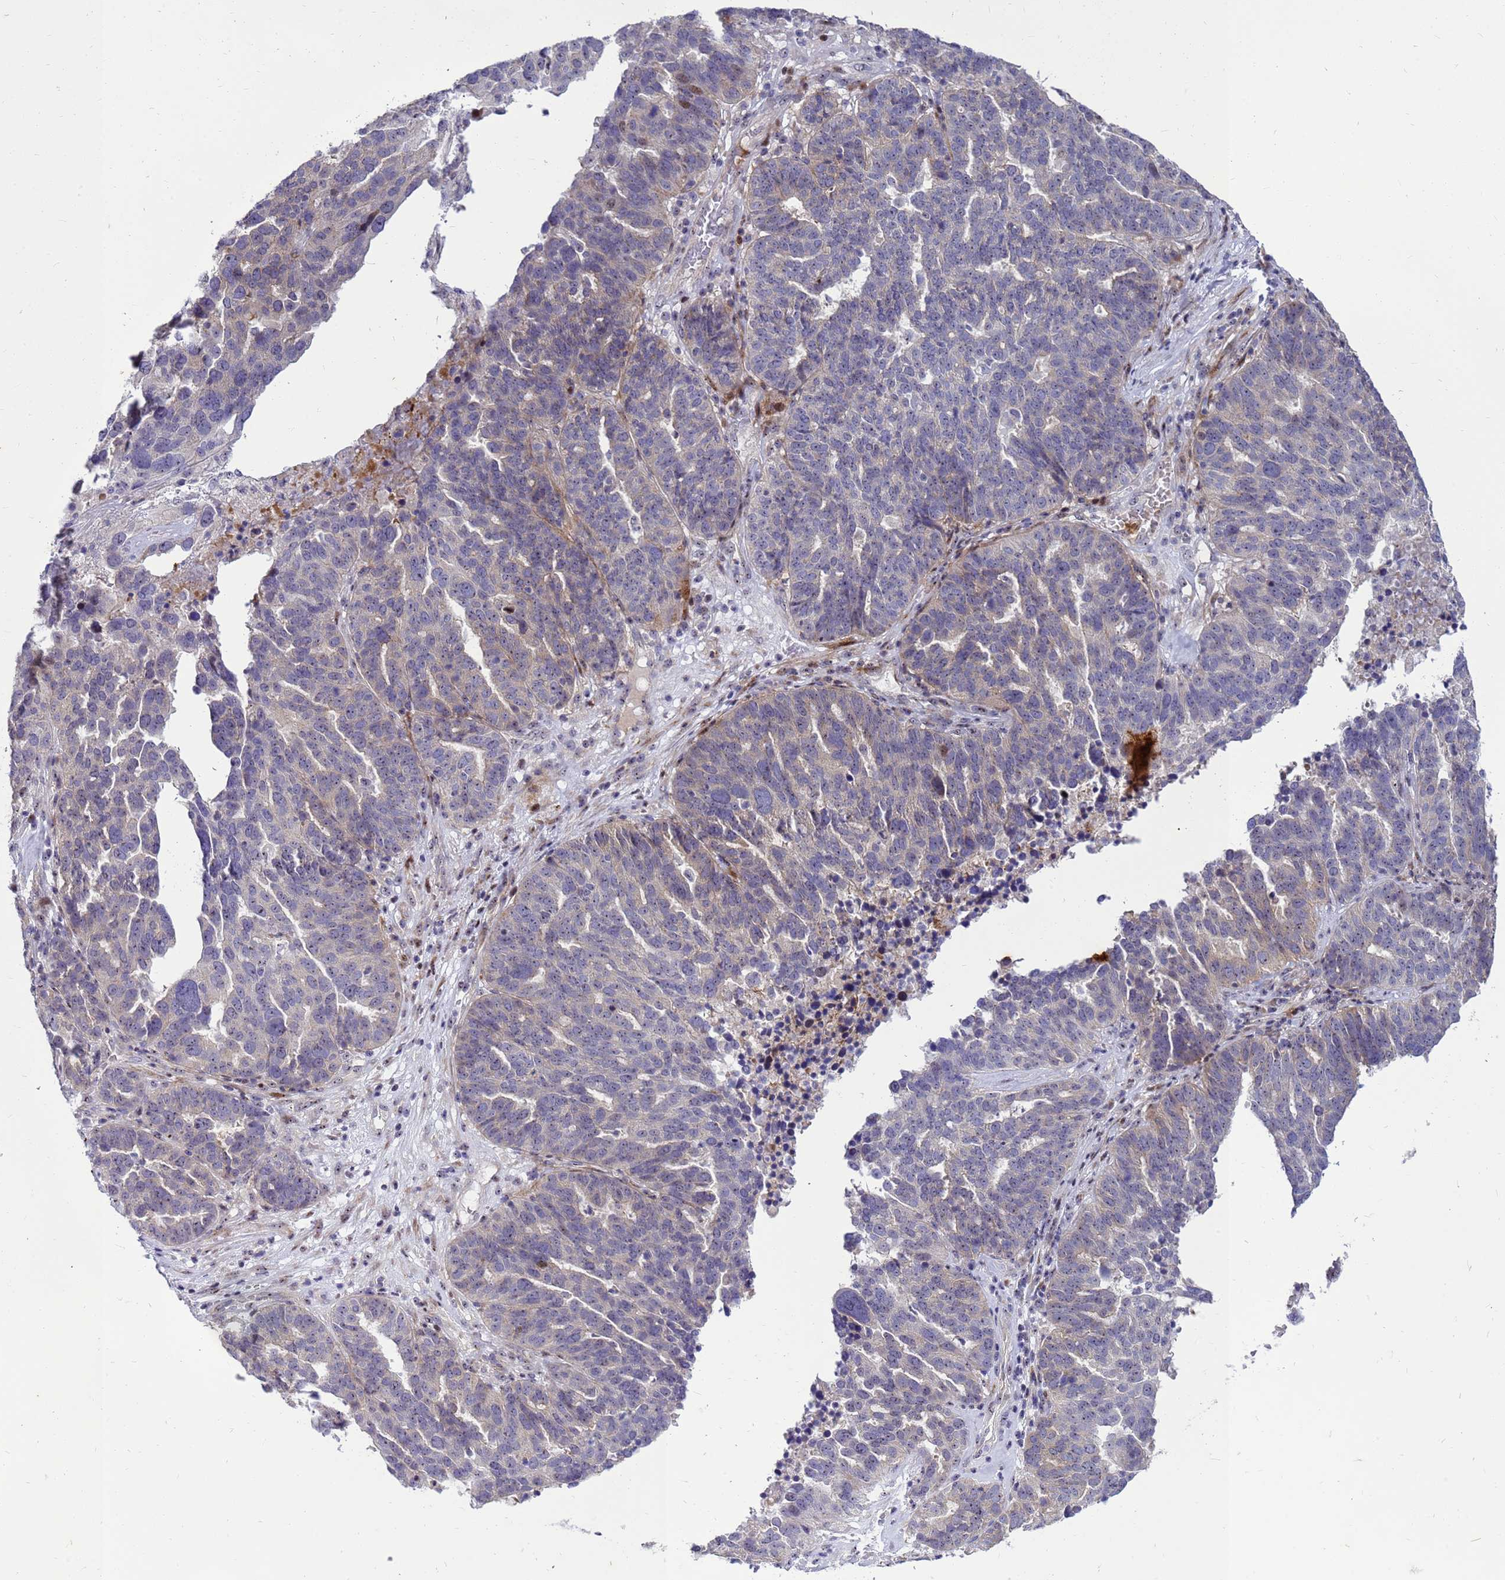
{"staining": {"intensity": "weak", "quantity": "<25%", "location": "cytoplasmic/membranous"}, "tissue": "ovarian cancer", "cell_type": "Tumor cells", "image_type": "cancer", "snomed": [{"axis": "morphology", "description": "Cystadenocarcinoma, serous, NOS"}, {"axis": "topography", "description": "Ovary"}], "caption": "An image of human ovarian cancer (serous cystadenocarcinoma) is negative for staining in tumor cells. (Brightfield microscopy of DAB (3,3'-diaminobenzidine) IHC at high magnification).", "gene": "RSPO1", "patient": {"sex": "female", "age": 59}}